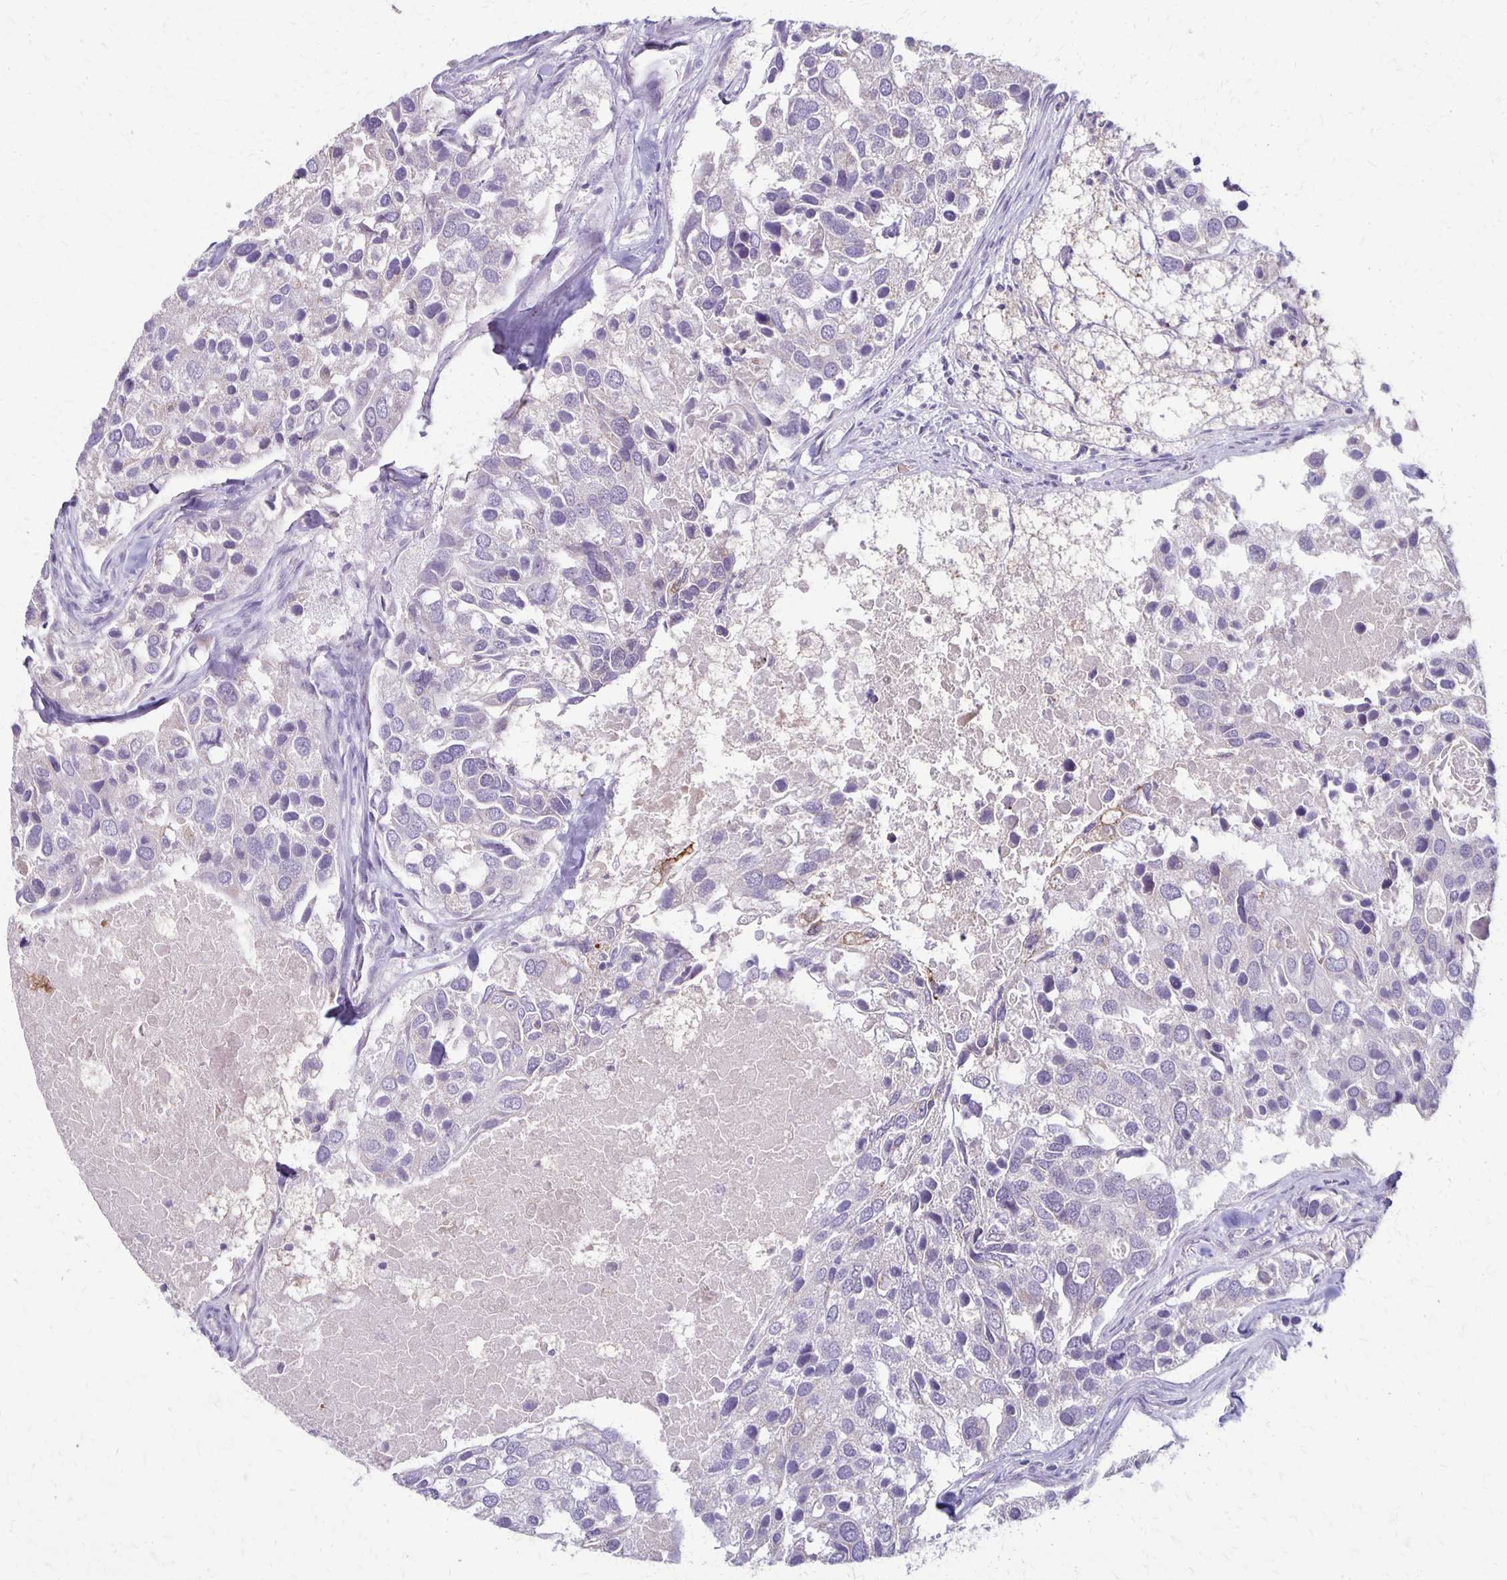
{"staining": {"intensity": "negative", "quantity": "none", "location": "none"}, "tissue": "breast cancer", "cell_type": "Tumor cells", "image_type": "cancer", "snomed": [{"axis": "morphology", "description": "Duct carcinoma"}, {"axis": "topography", "description": "Breast"}], "caption": "A high-resolution micrograph shows immunohistochemistry (IHC) staining of breast intraductal carcinoma, which shows no significant expression in tumor cells.", "gene": "SLC35E2B", "patient": {"sex": "female", "age": 83}}